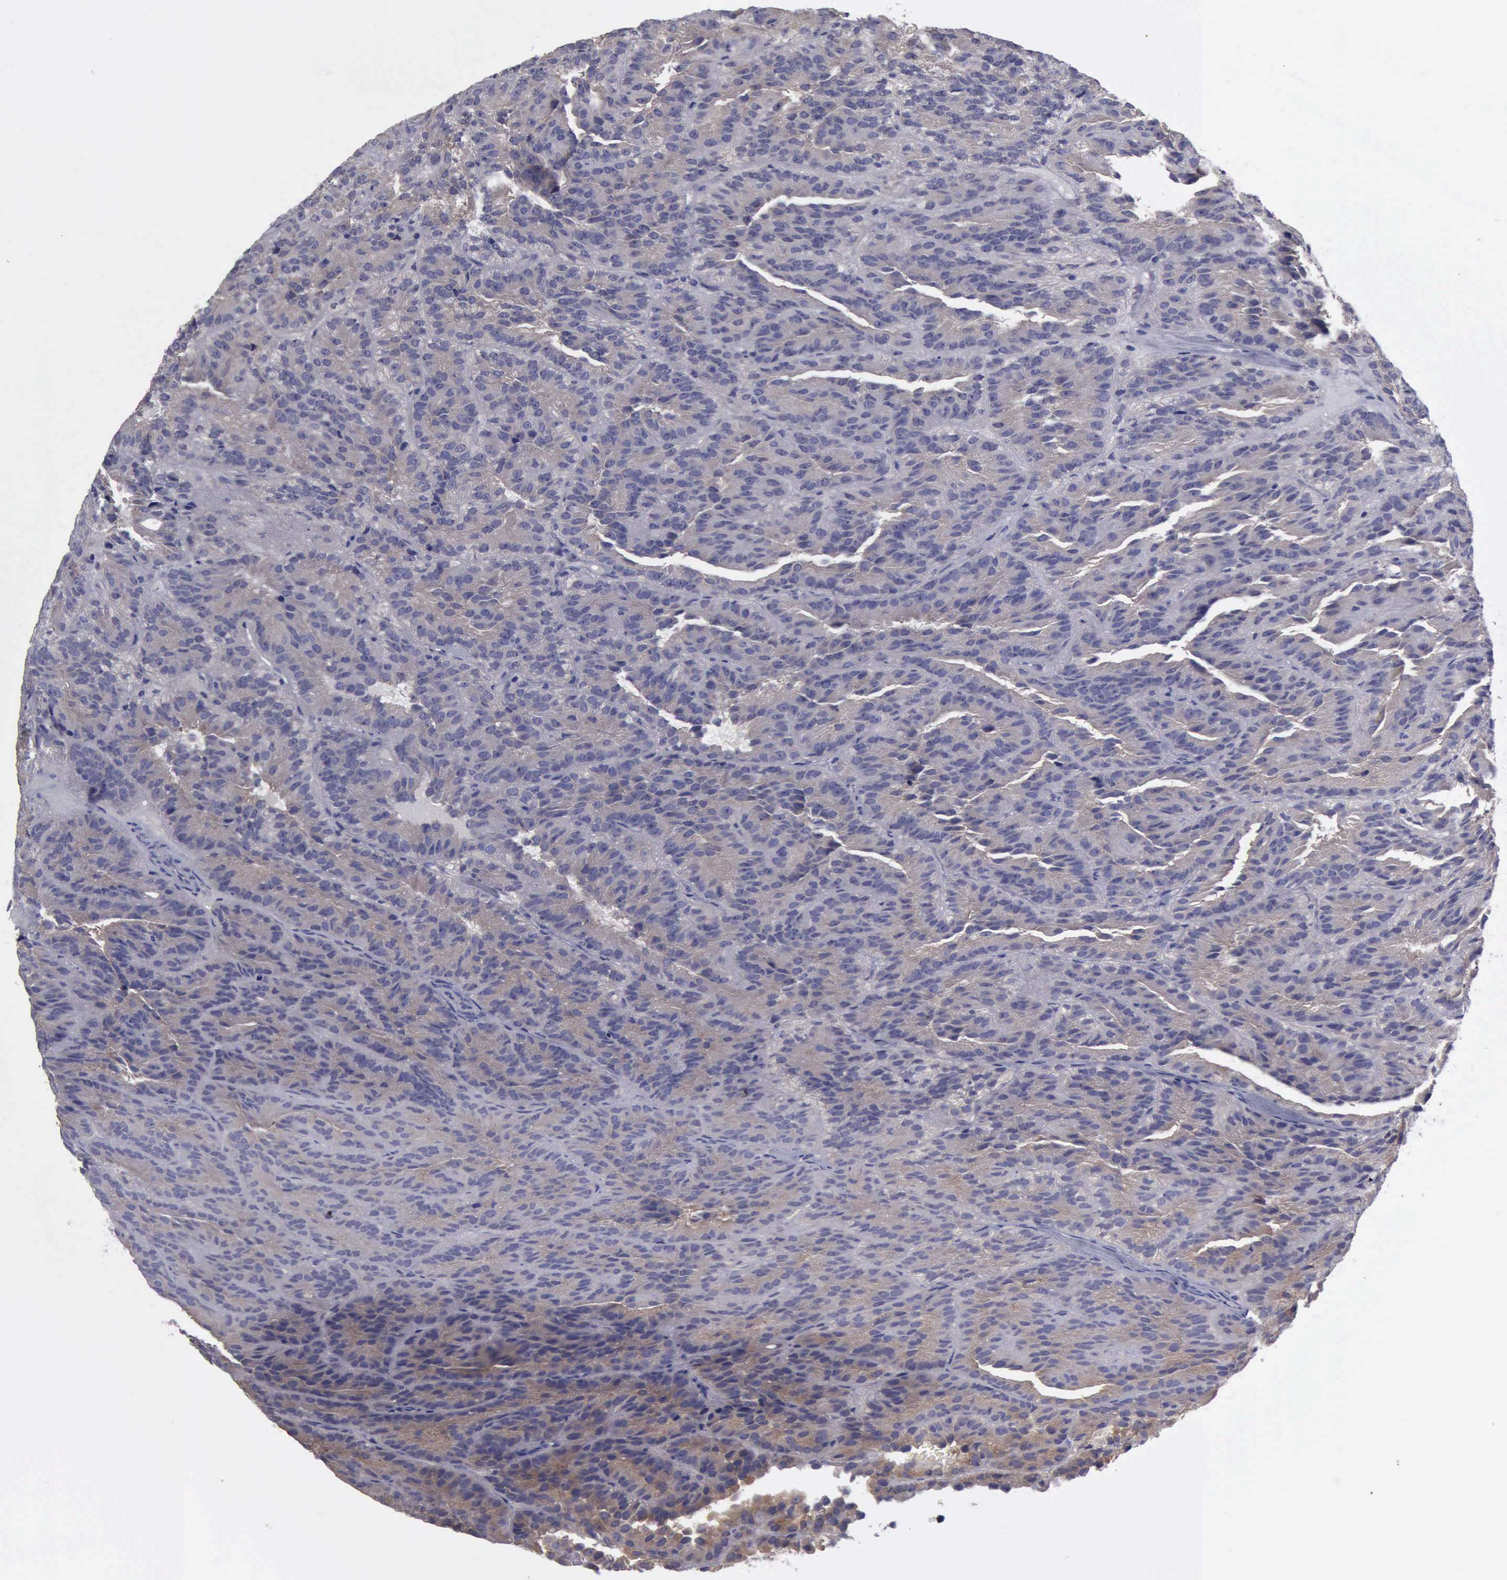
{"staining": {"intensity": "weak", "quantity": "<25%", "location": "cytoplasmic/membranous"}, "tissue": "renal cancer", "cell_type": "Tumor cells", "image_type": "cancer", "snomed": [{"axis": "morphology", "description": "Adenocarcinoma, NOS"}, {"axis": "topography", "description": "Kidney"}], "caption": "A histopathology image of renal cancer stained for a protein exhibits no brown staining in tumor cells.", "gene": "PHKA1", "patient": {"sex": "male", "age": 46}}